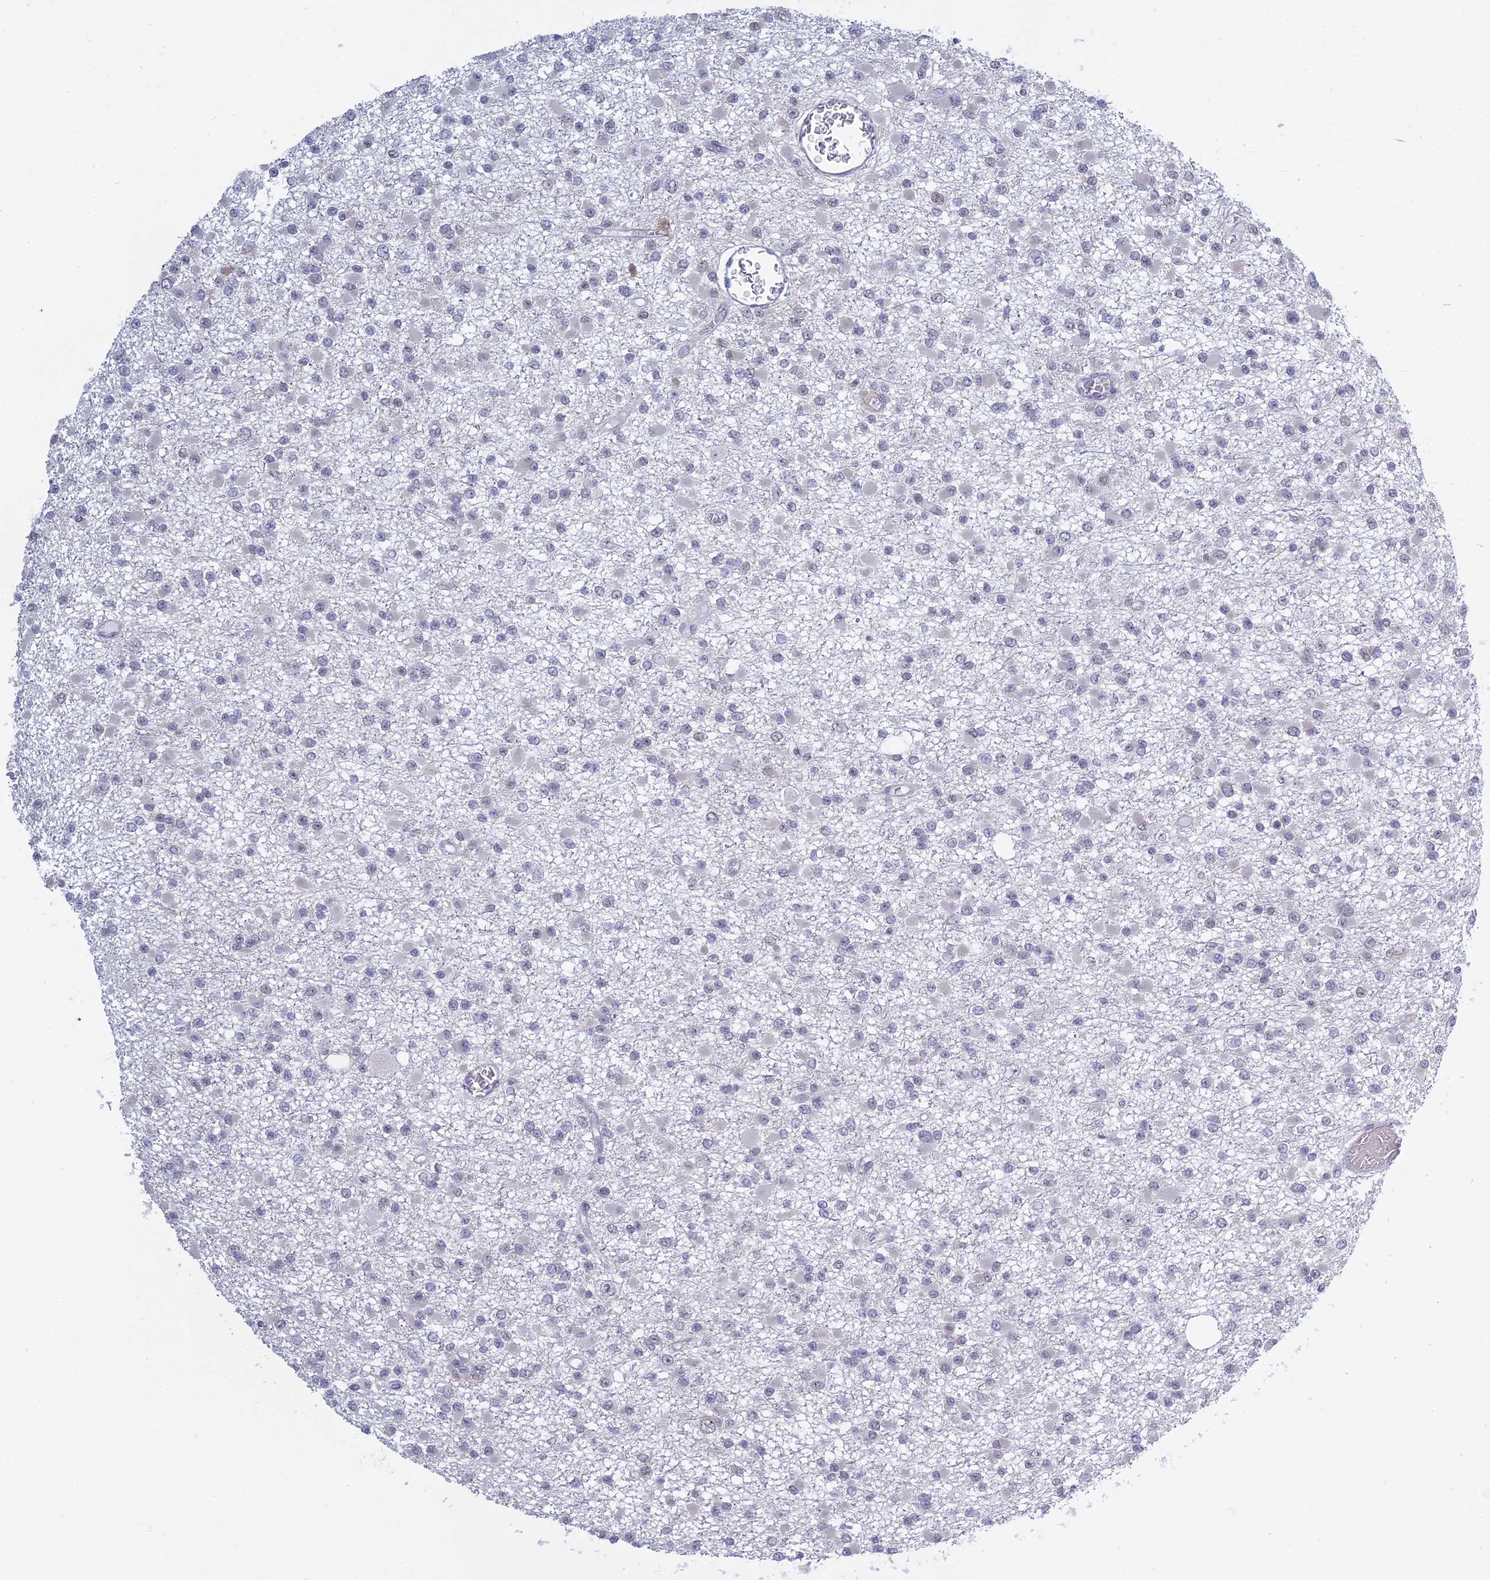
{"staining": {"intensity": "negative", "quantity": "none", "location": "none"}, "tissue": "glioma", "cell_type": "Tumor cells", "image_type": "cancer", "snomed": [{"axis": "morphology", "description": "Glioma, malignant, Low grade"}, {"axis": "topography", "description": "Brain"}], "caption": "Glioma stained for a protein using immunohistochemistry reveals no expression tumor cells.", "gene": "RPS19BP1", "patient": {"sex": "female", "age": 22}}